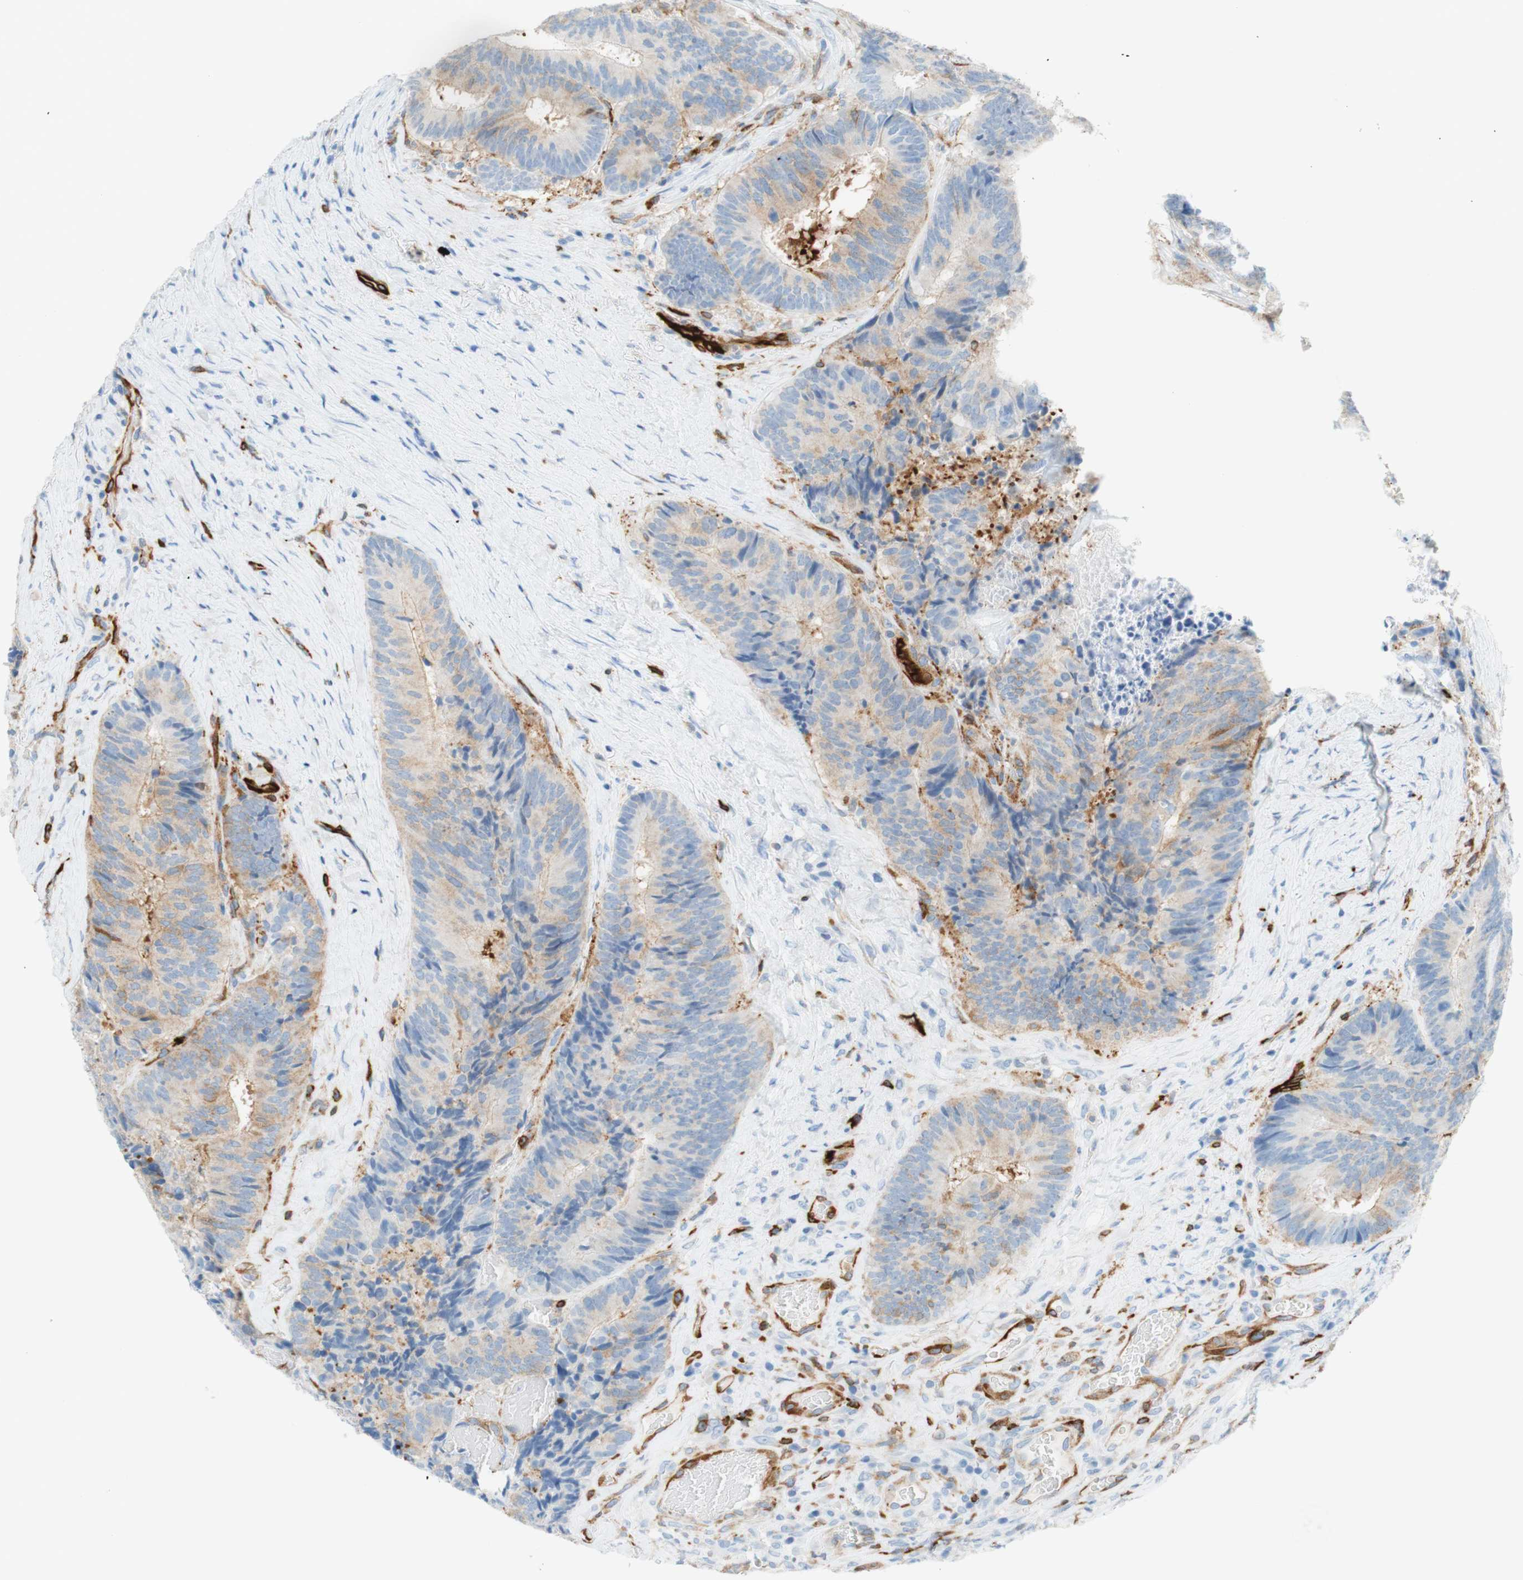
{"staining": {"intensity": "weak", "quantity": ">75%", "location": "cytoplasmic/membranous"}, "tissue": "colorectal cancer", "cell_type": "Tumor cells", "image_type": "cancer", "snomed": [{"axis": "morphology", "description": "Adenocarcinoma, NOS"}, {"axis": "topography", "description": "Rectum"}], "caption": "IHC histopathology image of human adenocarcinoma (colorectal) stained for a protein (brown), which displays low levels of weak cytoplasmic/membranous staining in about >75% of tumor cells.", "gene": "STMN1", "patient": {"sex": "male", "age": 72}}